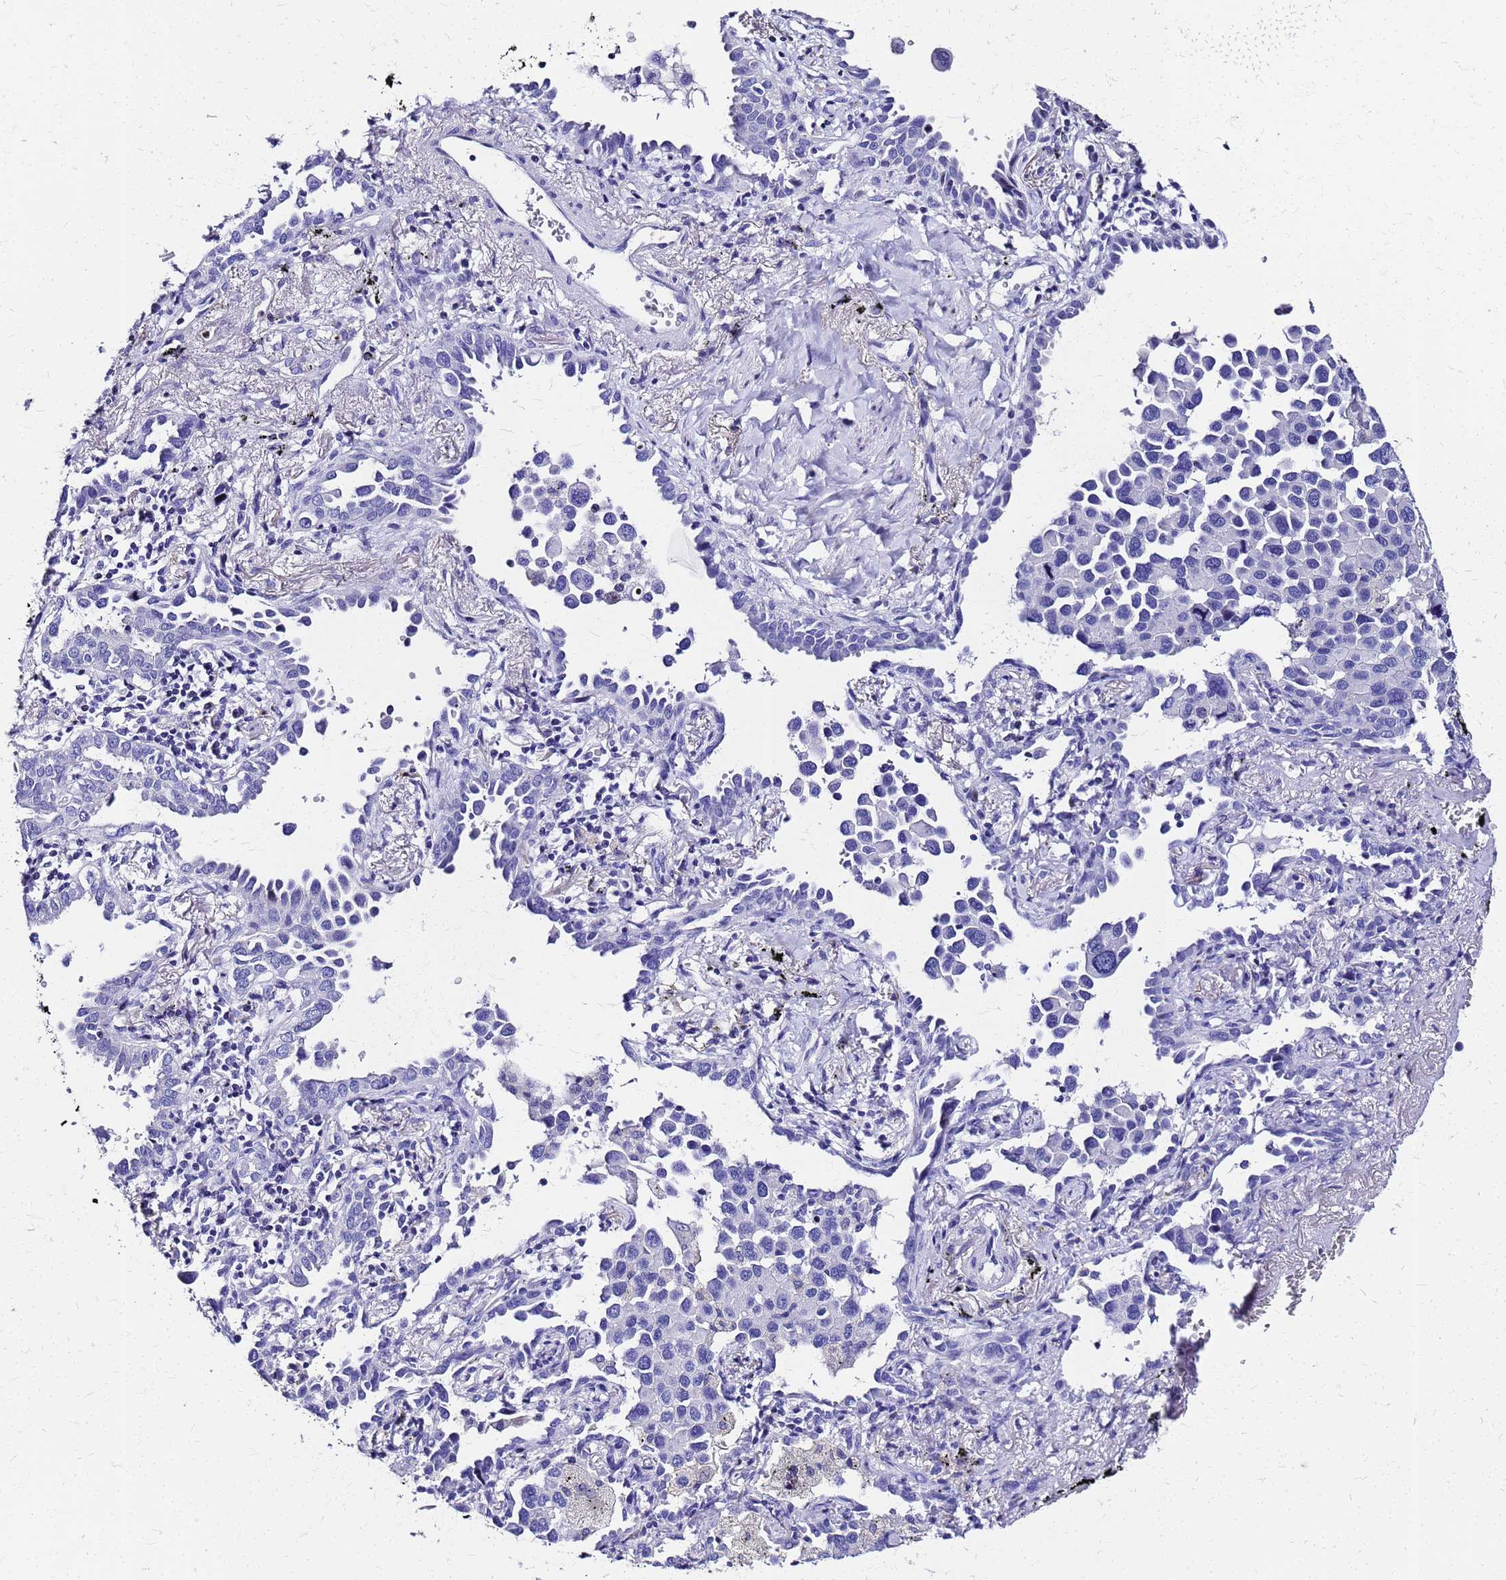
{"staining": {"intensity": "negative", "quantity": "none", "location": "none"}, "tissue": "lung cancer", "cell_type": "Tumor cells", "image_type": "cancer", "snomed": [{"axis": "morphology", "description": "Adenocarcinoma, NOS"}, {"axis": "topography", "description": "Lung"}], "caption": "Lung cancer (adenocarcinoma) was stained to show a protein in brown. There is no significant expression in tumor cells.", "gene": "SMIM21", "patient": {"sex": "male", "age": 67}}